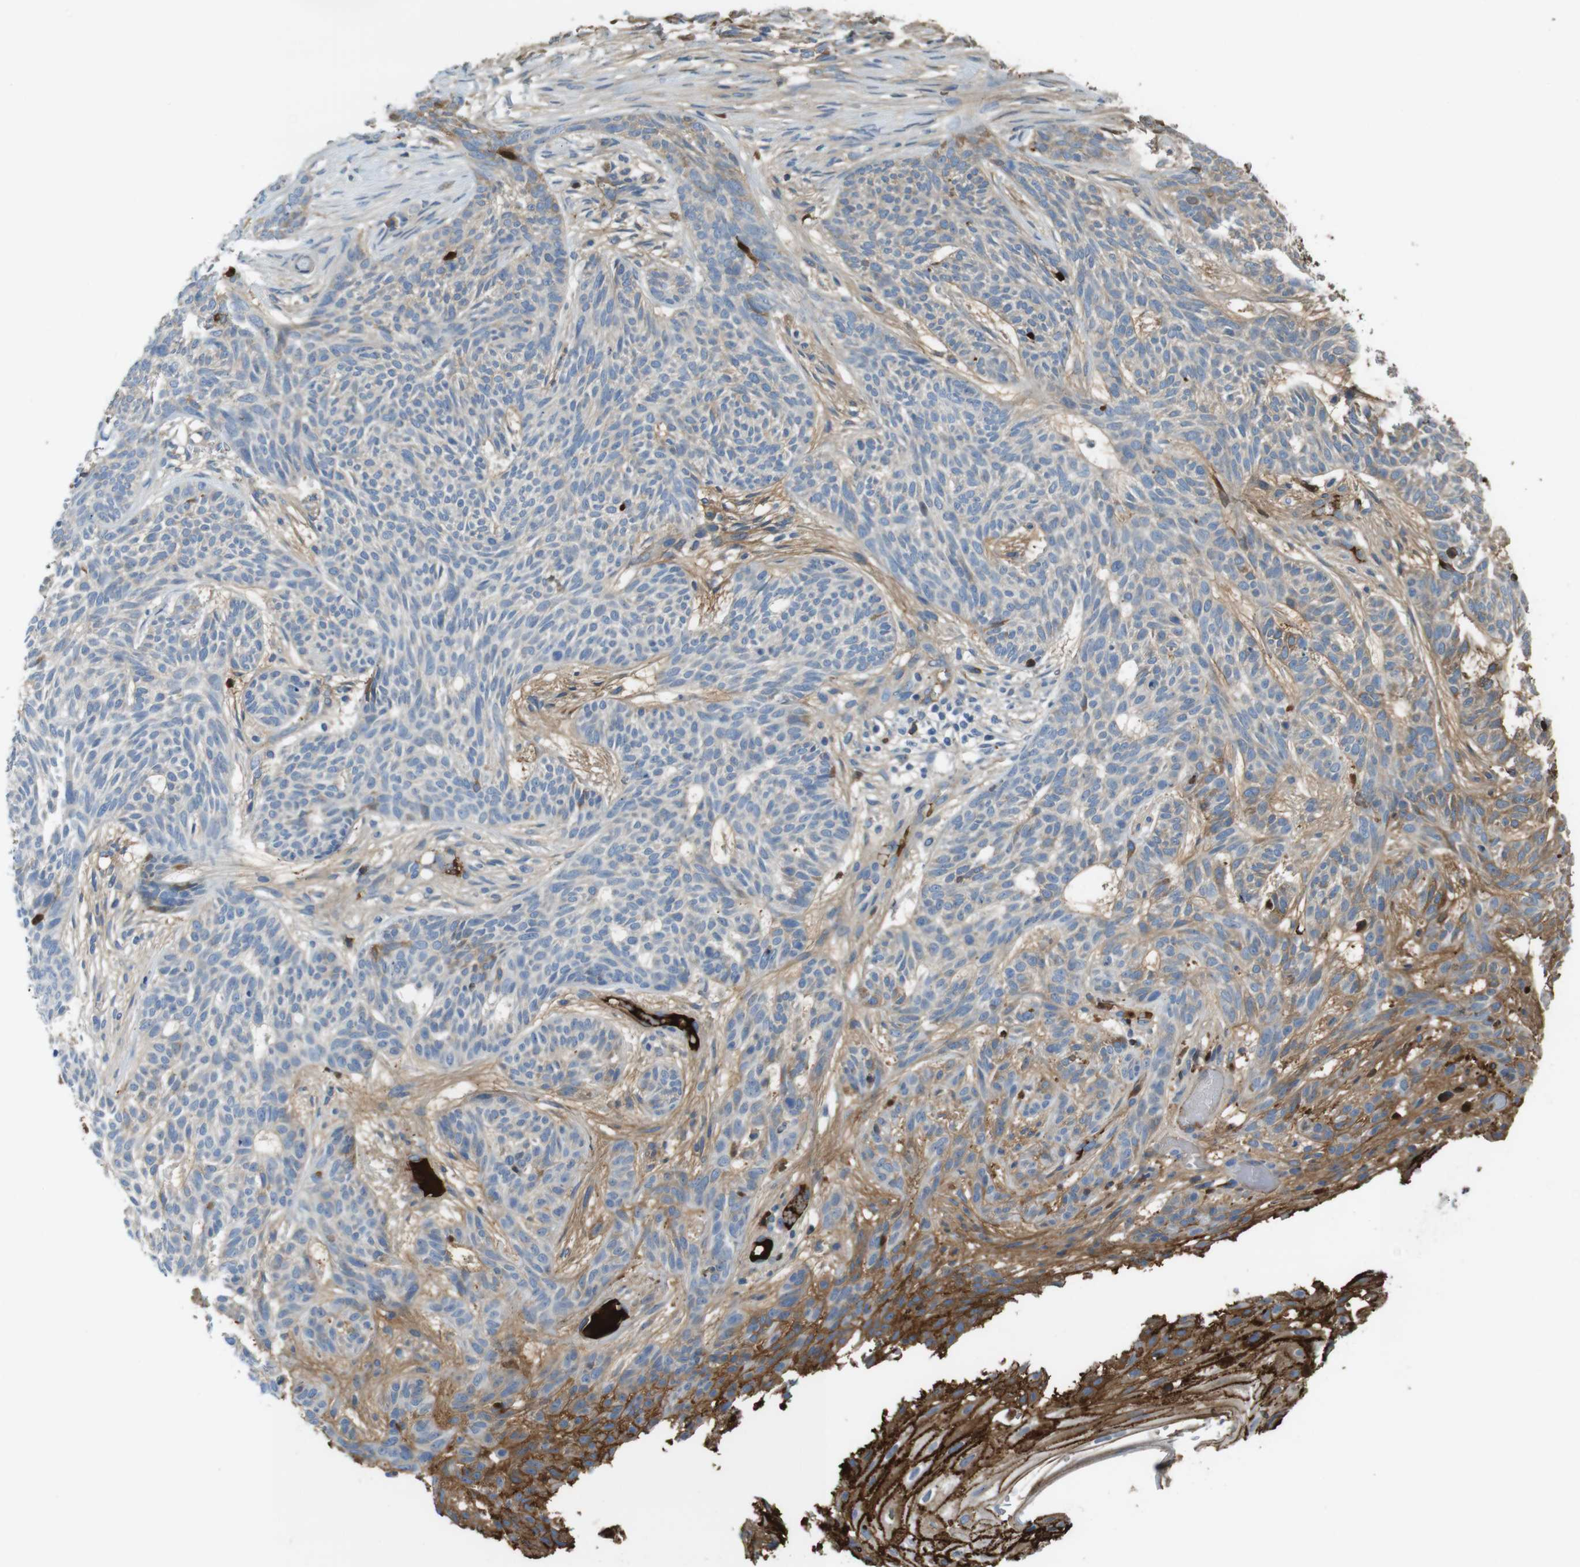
{"staining": {"intensity": "moderate", "quantity": "<25%", "location": "cytoplasmic/membranous"}, "tissue": "skin cancer", "cell_type": "Tumor cells", "image_type": "cancer", "snomed": [{"axis": "morphology", "description": "Basal cell carcinoma"}, {"axis": "topography", "description": "Skin"}], "caption": "Skin cancer stained for a protein (brown) shows moderate cytoplasmic/membranous positive expression in approximately <25% of tumor cells.", "gene": "LTBP4", "patient": {"sex": "female", "age": 59}}